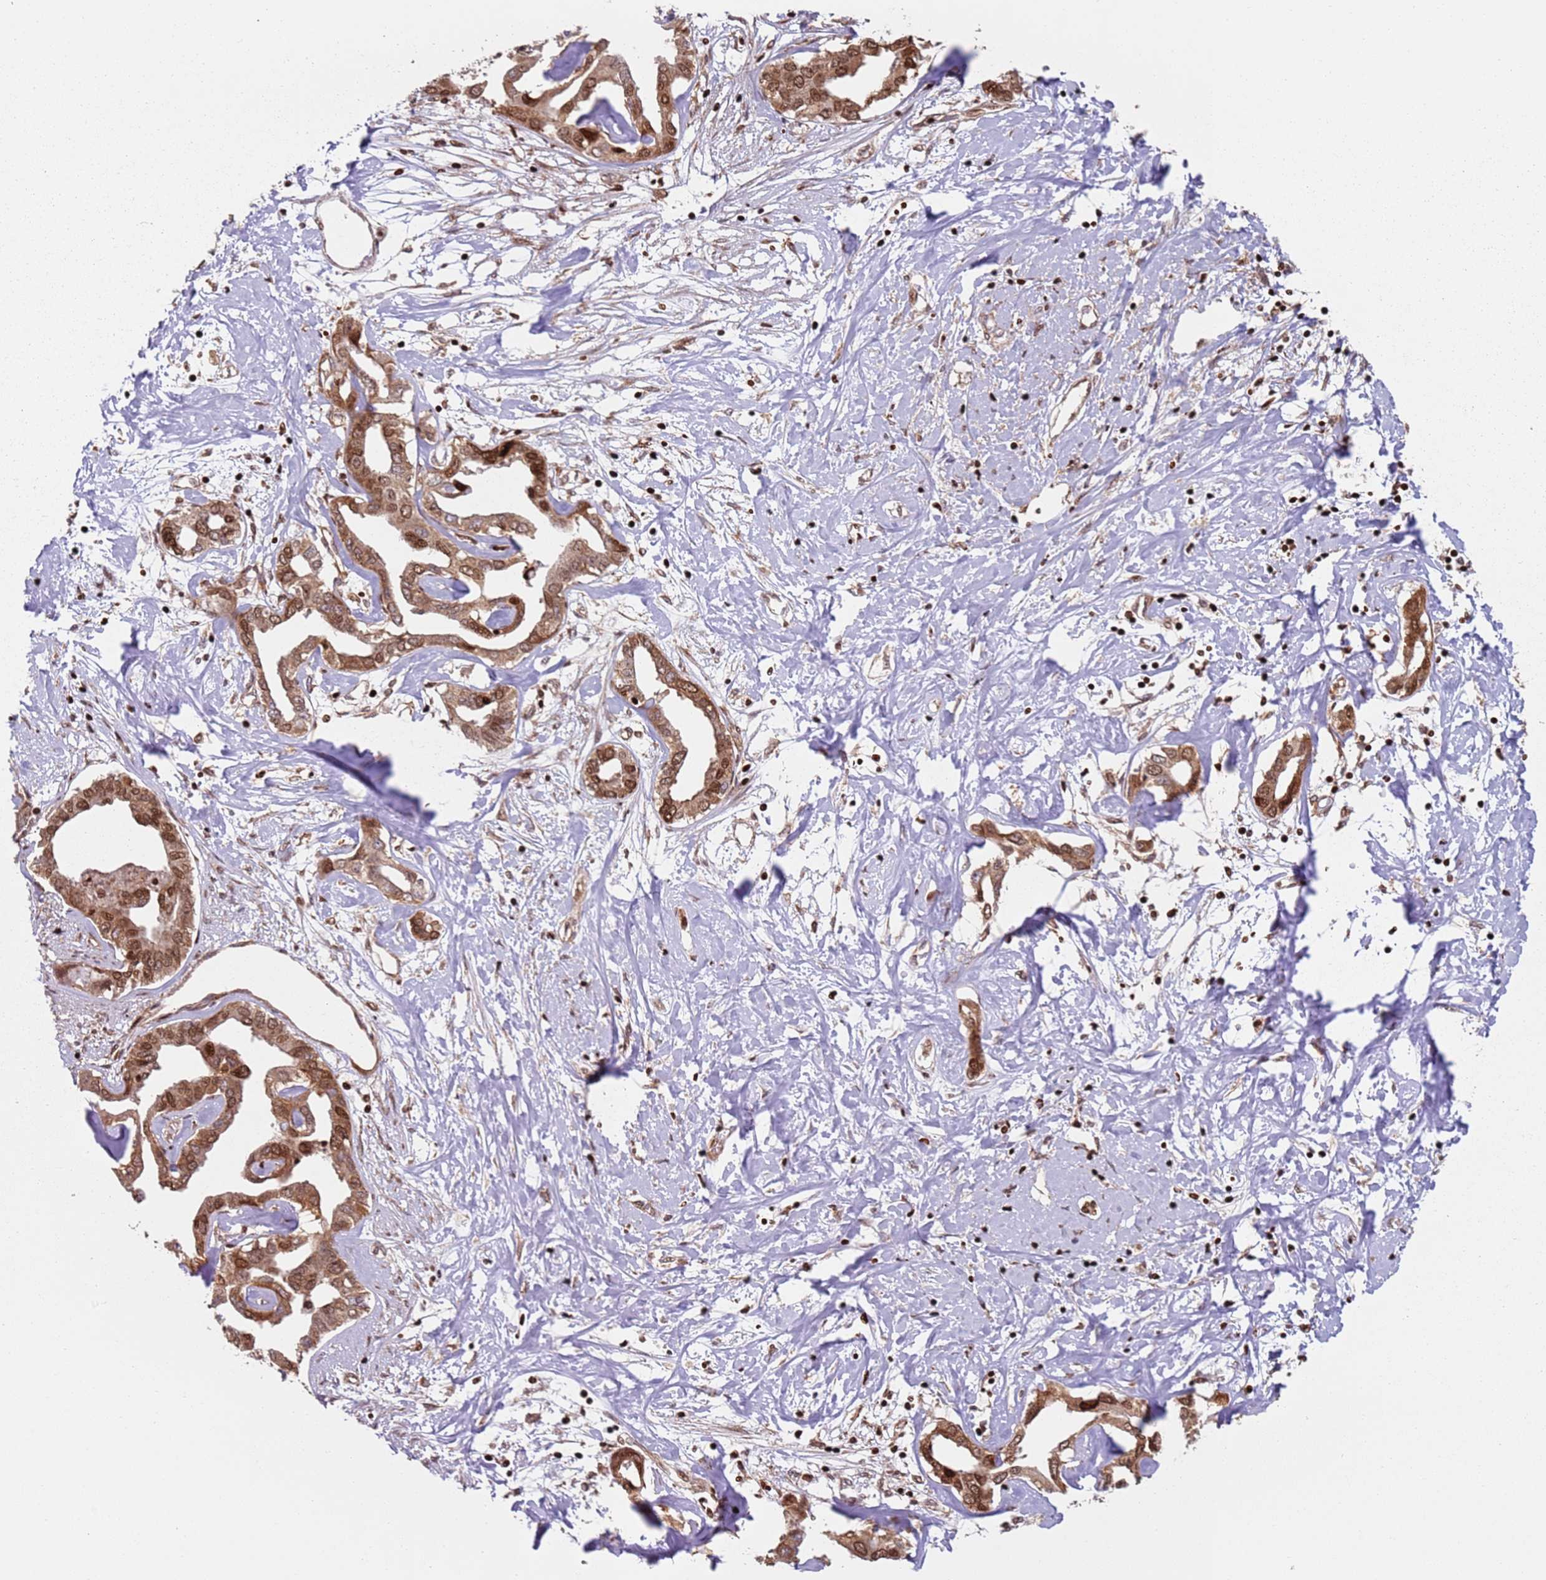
{"staining": {"intensity": "moderate", "quantity": ">75%", "location": "cytoplasmic/membranous,nuclear"}, "tissue": "liver cancer", "cell_type": "Tumor cells", "image_type": "cancer", "snomed": [{"axis": "morphology", "description": "Cholangiocarcinoma"}, {"axis": "topography", "description": "Liver"}], "caption": "Immunohistochemical staining of cholangiocarcinoma (liver) displays medium levels of moderate cytoplasmic/membranous and nuclear protein staining in approximately >75% of tumor cells.", "gene": "HNRNPLL", "patient": {"sex": "male", "age": 59}}